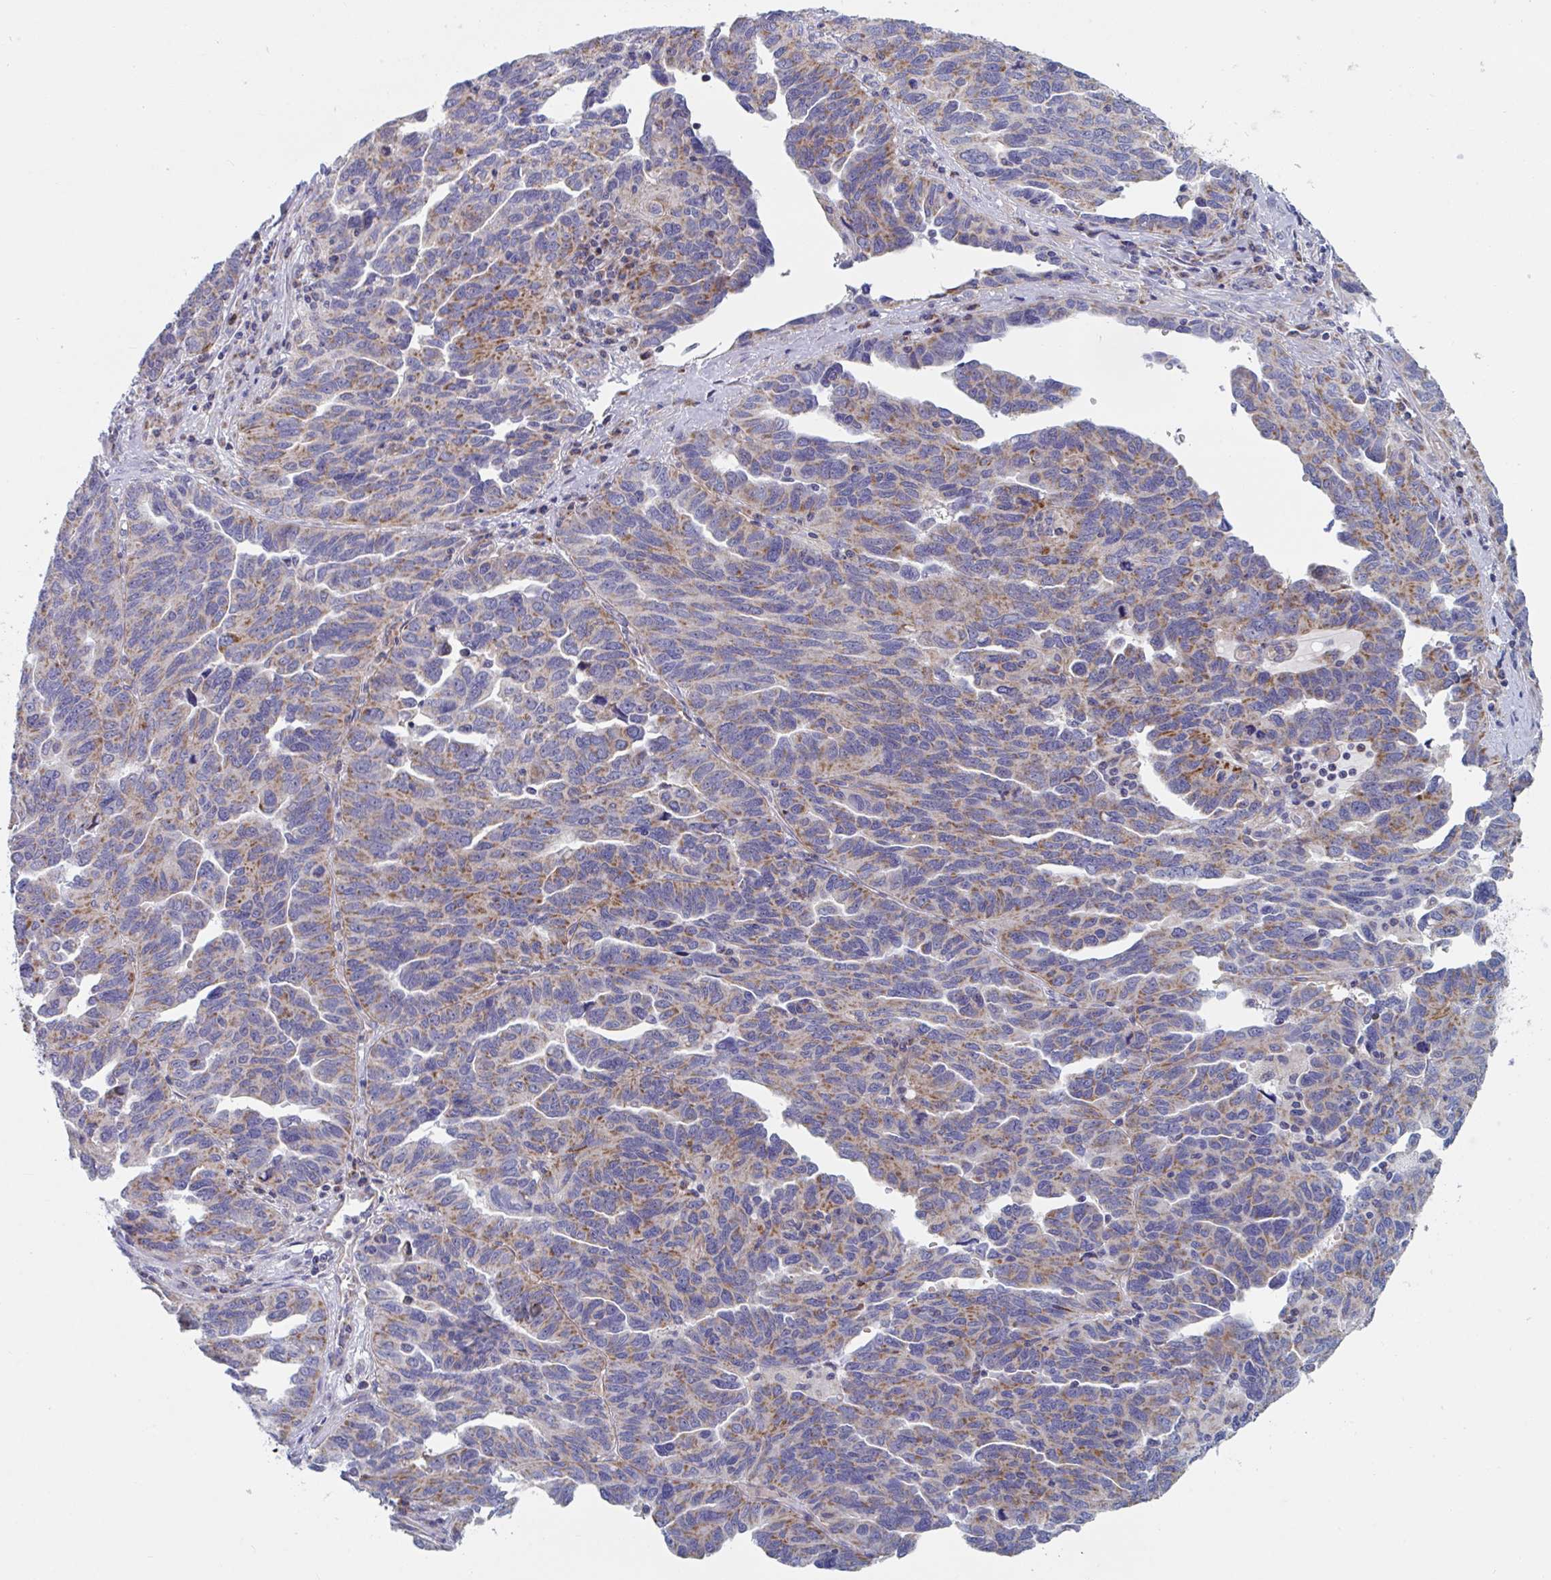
{"staining": {"intensity": "moderate", "quantity": "25%-75%", "location": "cytoplasmic/membranous"}, "tissue": "ovarian cancer", "cell_type": "Tumor cells", "image_type": "cancer", "snomed": [{"axis": "morphology", "description": "Cystadenocarcinoma, serous, NOS"}, {"axis": "topography", "description": "Ovary"}], "caption": "Ovarian cancer (serous cystadenocarcinoma) tissue shows moderate cytoplasmic/membranous staining in about 25%-75% of tumor cells, visualized by immunohistochemistry.", "gene": "MRPL53", "patient": {"sex": "female", "age": 64}}